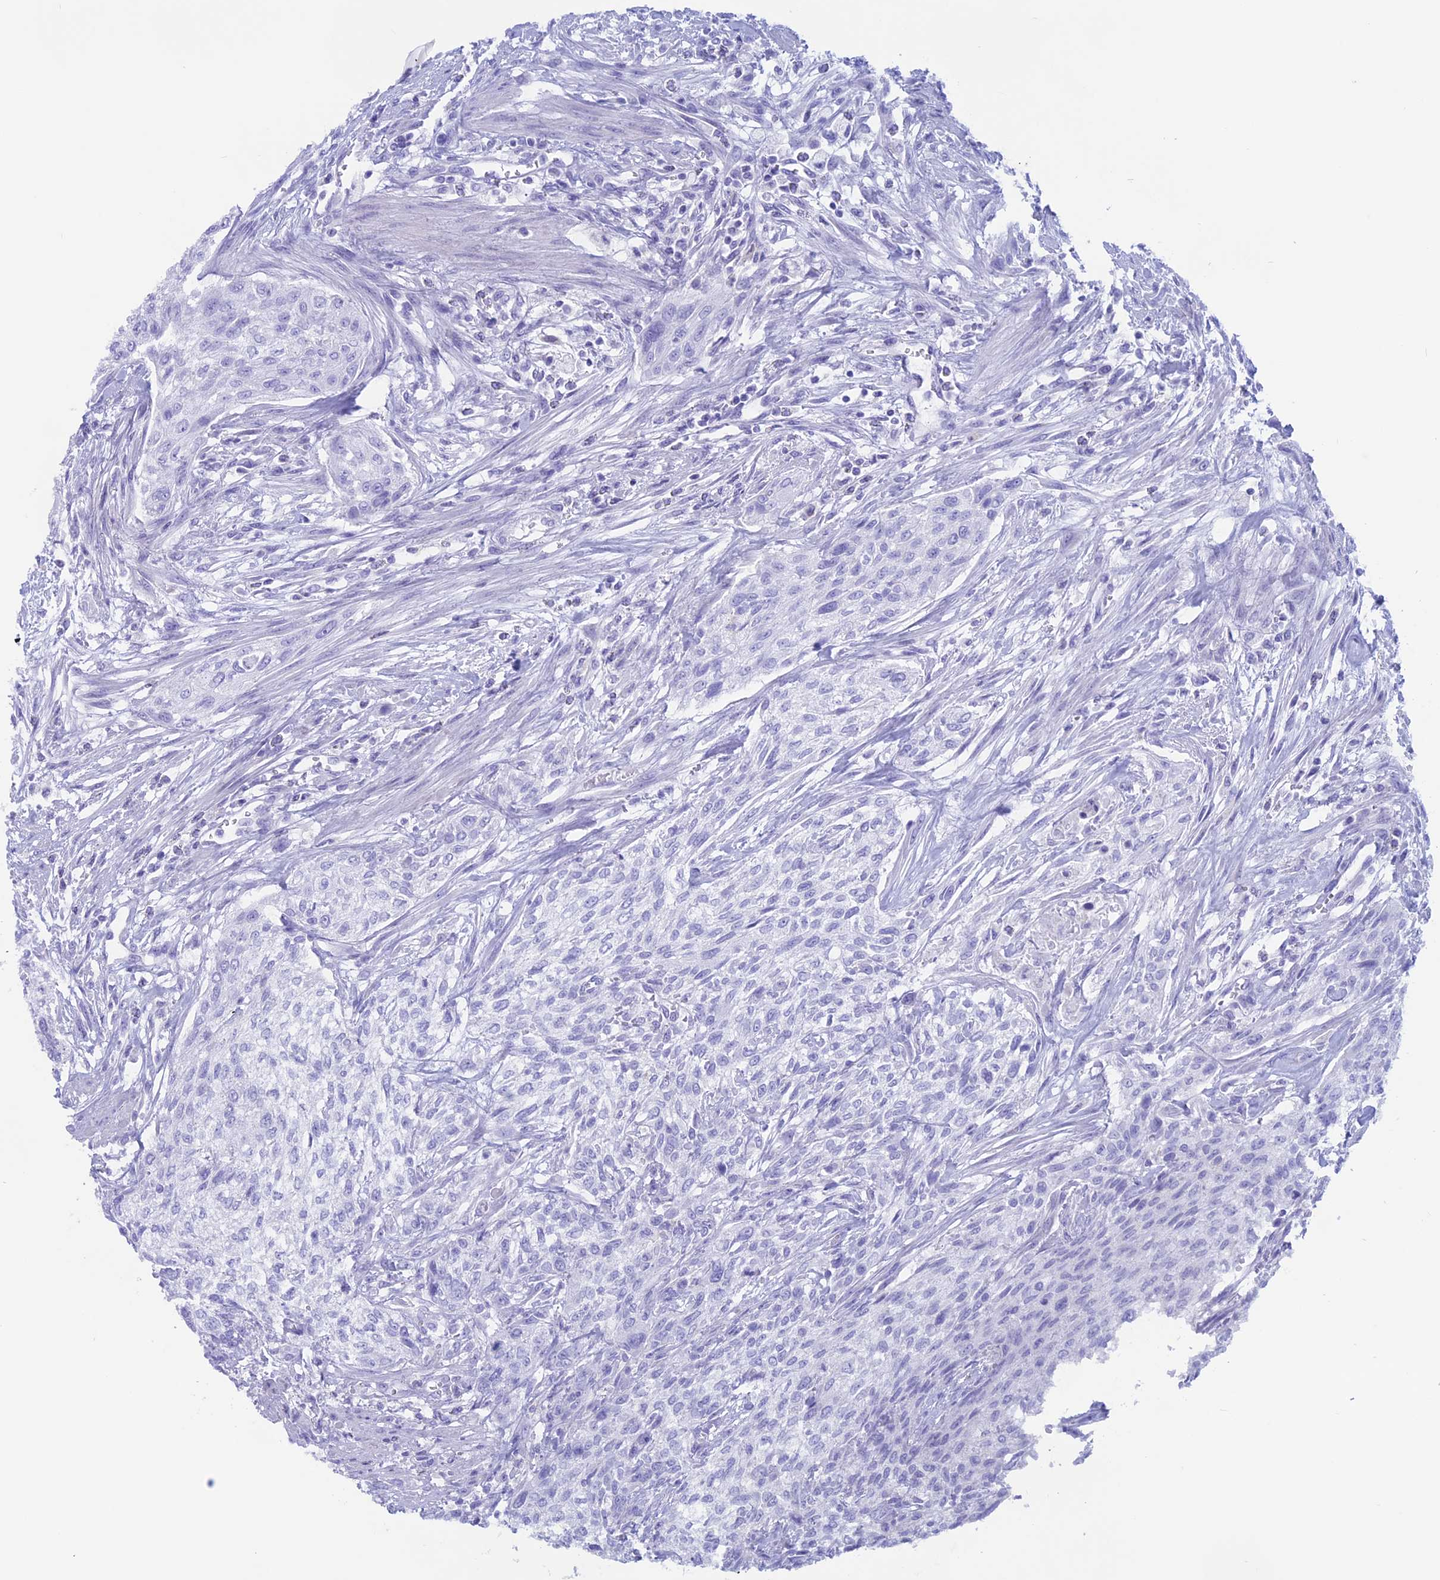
{"staining": {"intensity": "negative", "quantity": "none", "location": "none"}, "tissue": "urothelial cancer", "cell_type": "Tumor cells", "image_type": "cancer", "snomed": [{"axis": "morphology", "description": "Urothelial carcinoma, High grade"}, {"axis": "topography", "description": "Urinary bladder"}], "caption": "Tumor cells show no significant protein staining in urothelial cancer. The staining was performed using DAB to visualize the protein expression in brown, while the nuclei were stained in blue with hematoxylin (Magnification: 20x).", "gene": "RP1", "patient": {"sex": "male", "age": 35}}